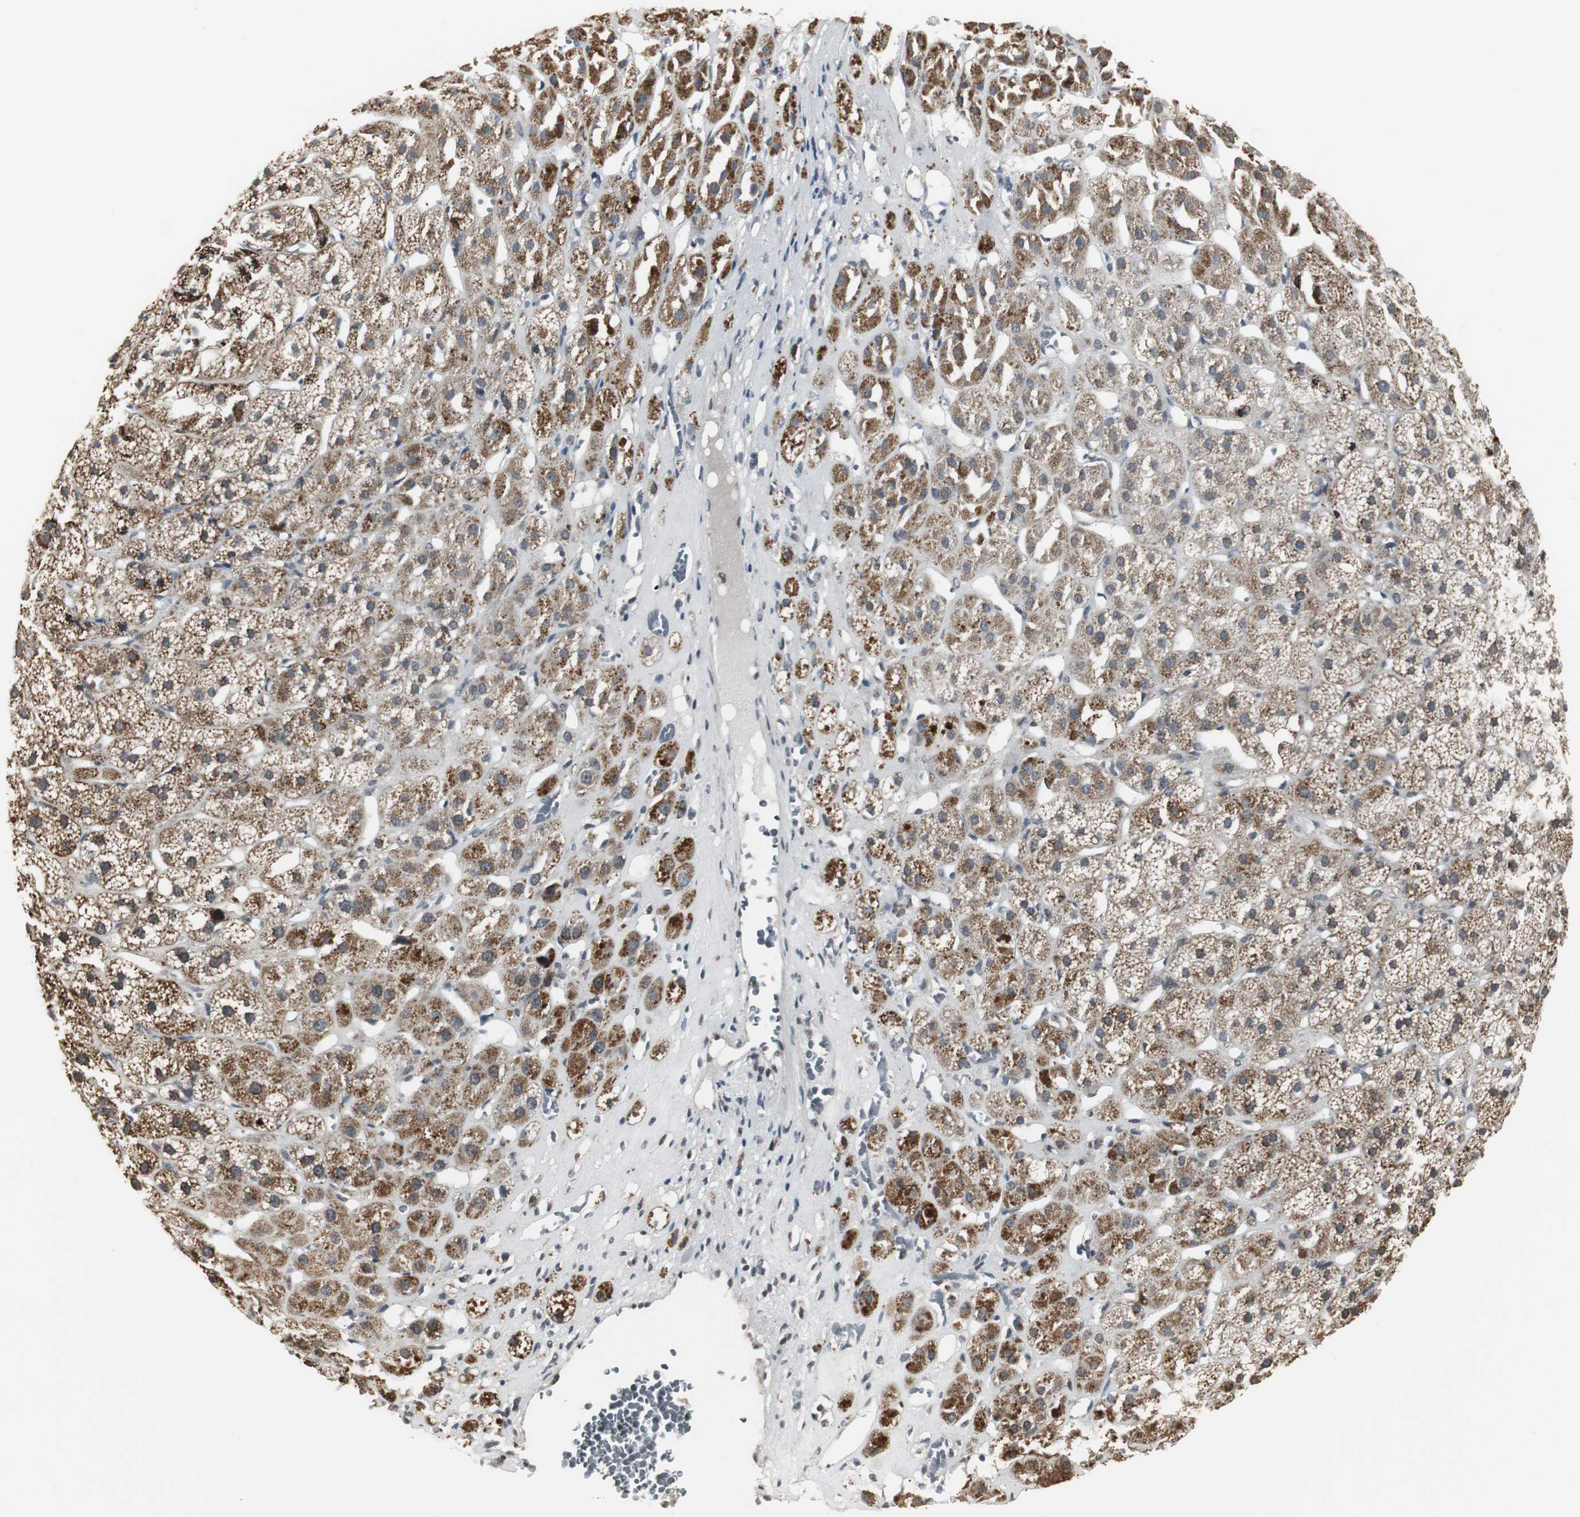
{"staining": {"intensity": "strong", "quantity": ">75%", "location": "cytoplasmic/membranous,nuclear"}, "tissue": "adrenal gland", "cell_type": "Glandular cells", "image_type": "normal", "snomed": [{"axis": "morphology", "description": "Normal tissue, NOS"}, {"axis": "topography", "description": "Adrenal gland"}], "caption": "Glandular cells display strong cytoplasmic/membranous,nuclear staining in about >75% of cells in benign adrenal gland. (Stains: DAB in brown, nuclei in blue, Microscopy: brightfield microscopy at high magnification).", "gene": "MPG", "patient": {"sex": "female", "age": 71}}